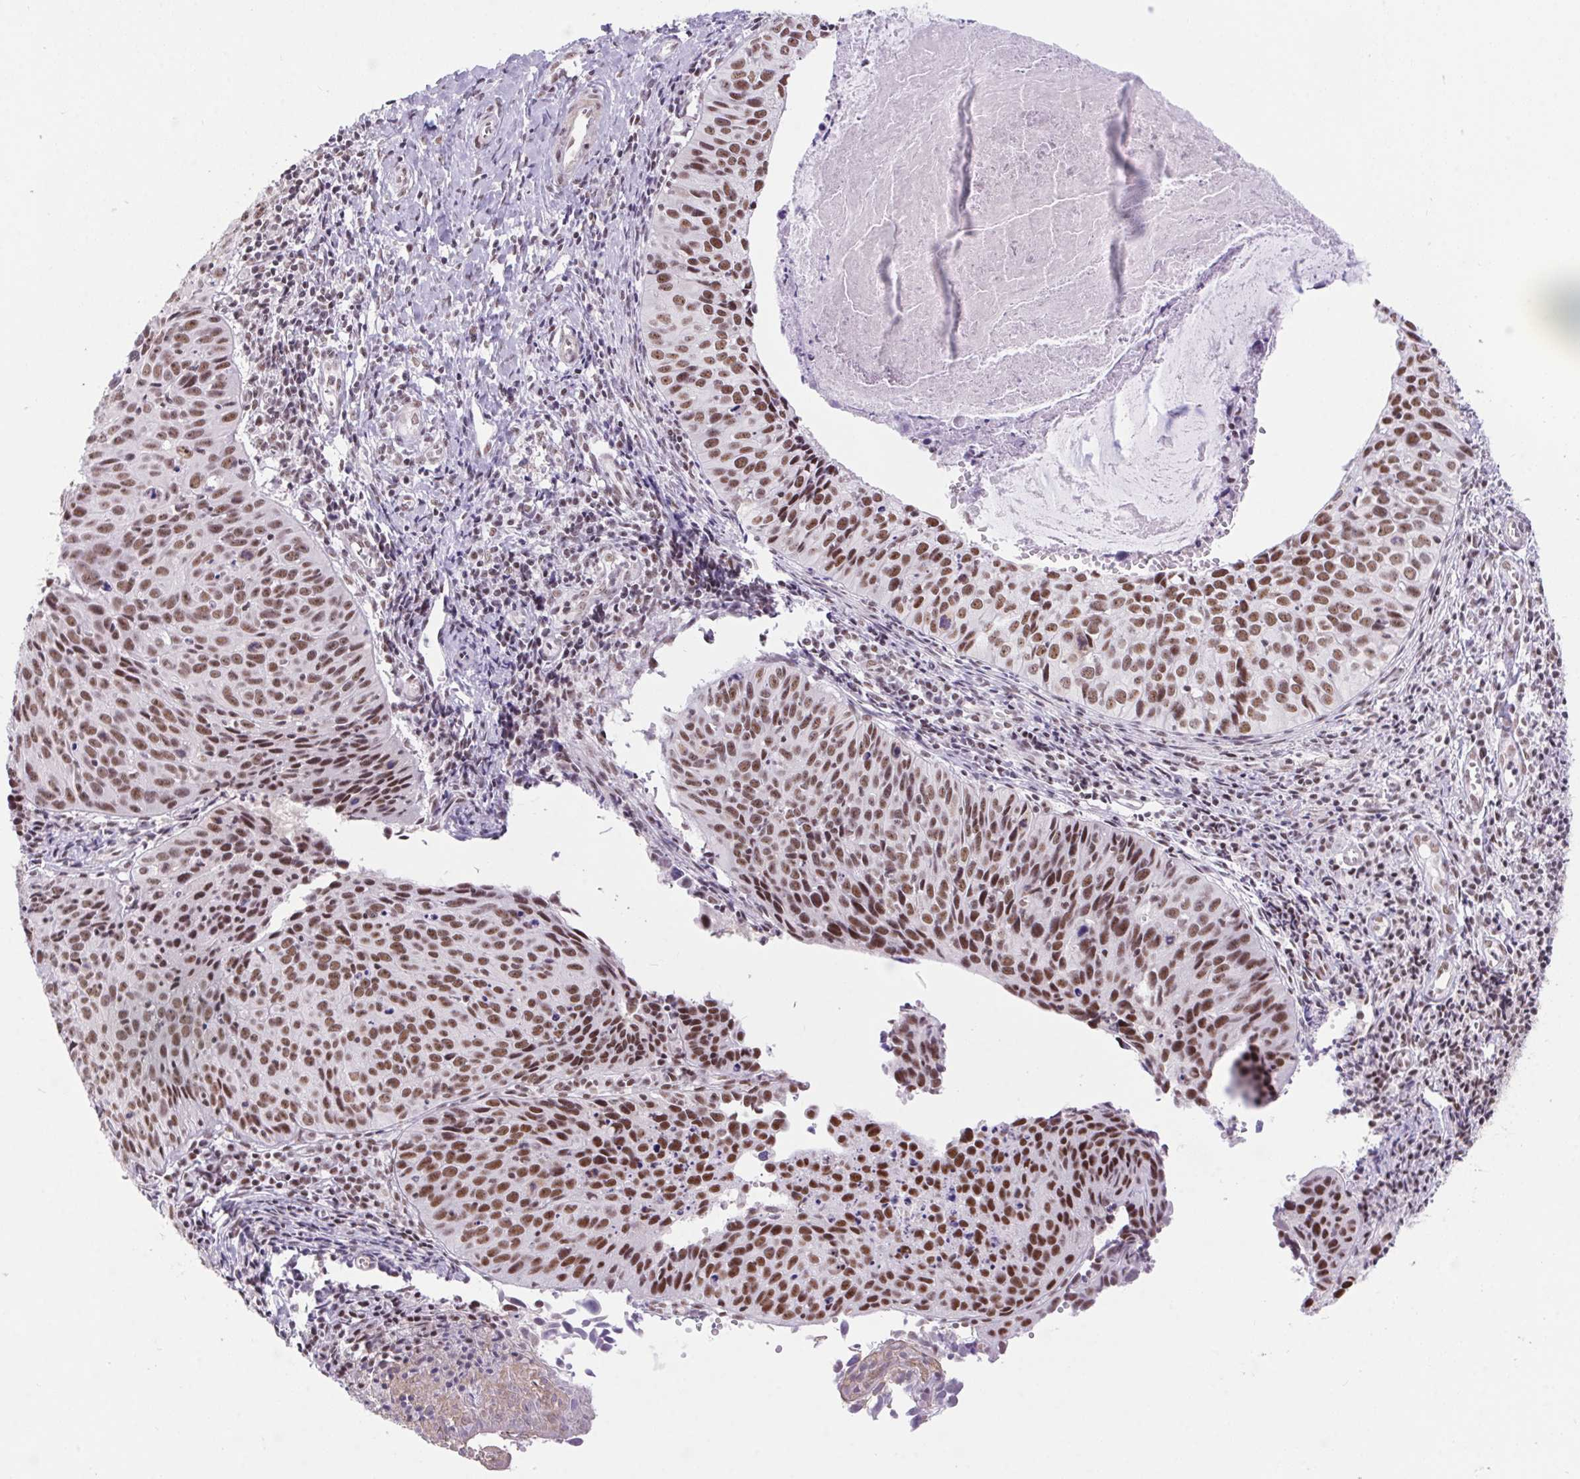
{"staining": {"intensity": "moderate", "quantity": ">75%", "location": "nuclear"}, "tissue": "cervical cancer", "cell_type": "Tumor cells", "image_type": "cancer", "snomed": [{"axis": "morphology", "description": "Squamous cell carcinoma, NOS"}, {"axis": "topography", "description": "Cervix"}], "caption": "Cervical cancer (squamous cell carcinoma) stained with DAB IHC reveals medium levels of moderate nuclear staining in about >75% of tumor cells. The staining is performed using DAB (3,3'-diaminobenzidine) brown chromogen to label protein expression. The nuclei are counter-stained blue using hematoxylin.", "gene": "DDX17", "patient": {"sex": "female", "age": 31}}